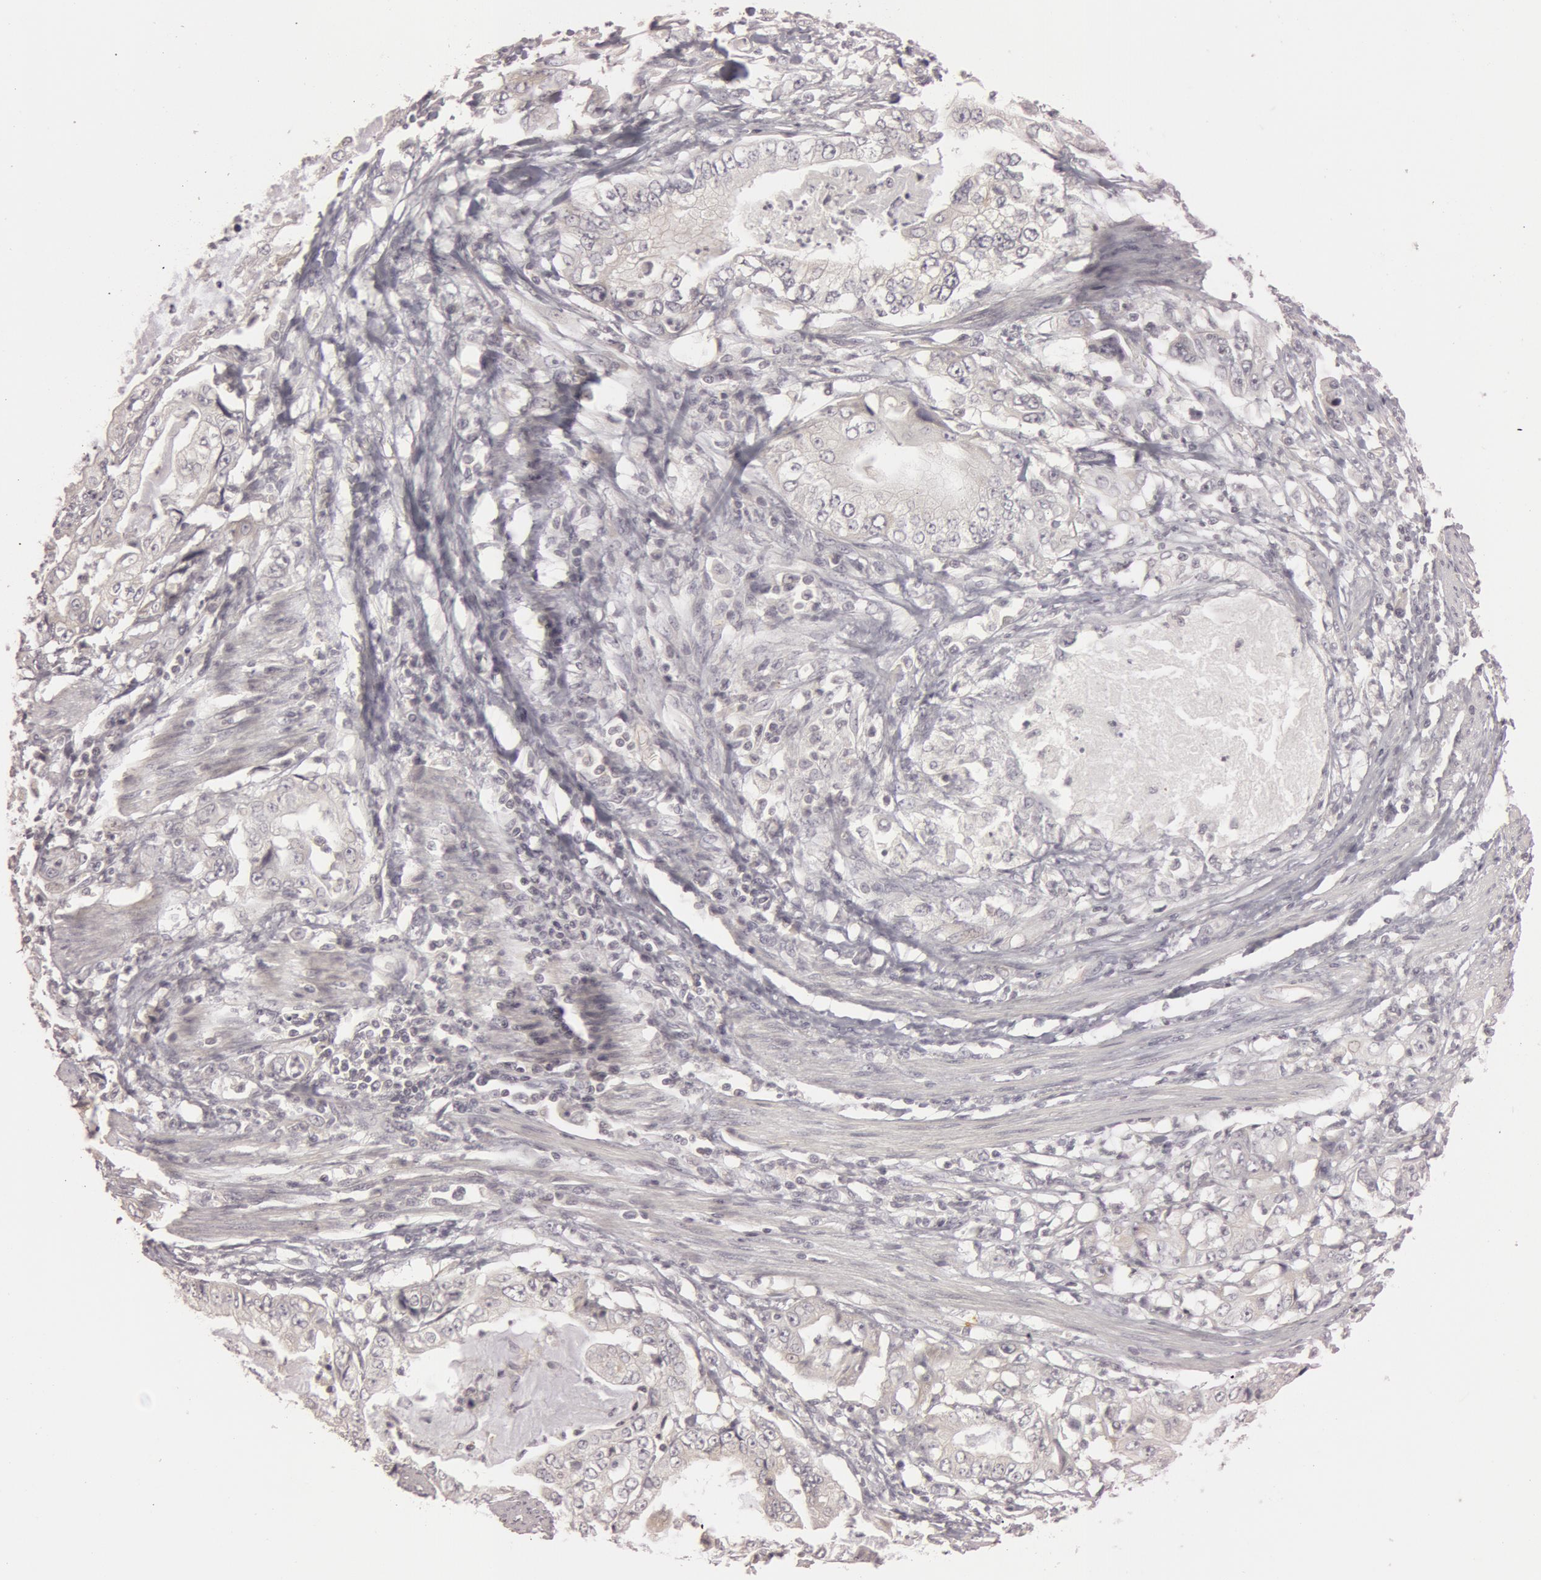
{"staining": {"intensity": "negative", "quantity": "none", "location": "none"}, "tissue": "stomach cancer", "cell_type": "Tumor cells", "image_type": "cancer", "snomed": [{"axis": "morphology", "description": "Adenocarcinoma, NOS"}, {"axis": "topography", "description": "Pancreas"}, {"axis": "topography", "description": "Stomach, upper"}], "caption": "The micrograph displays no staining of tumor cells in adenocarcinoma (stomach).", "gene": "RALGAPA1", "patient": {"sex": "male", "age": 77}}